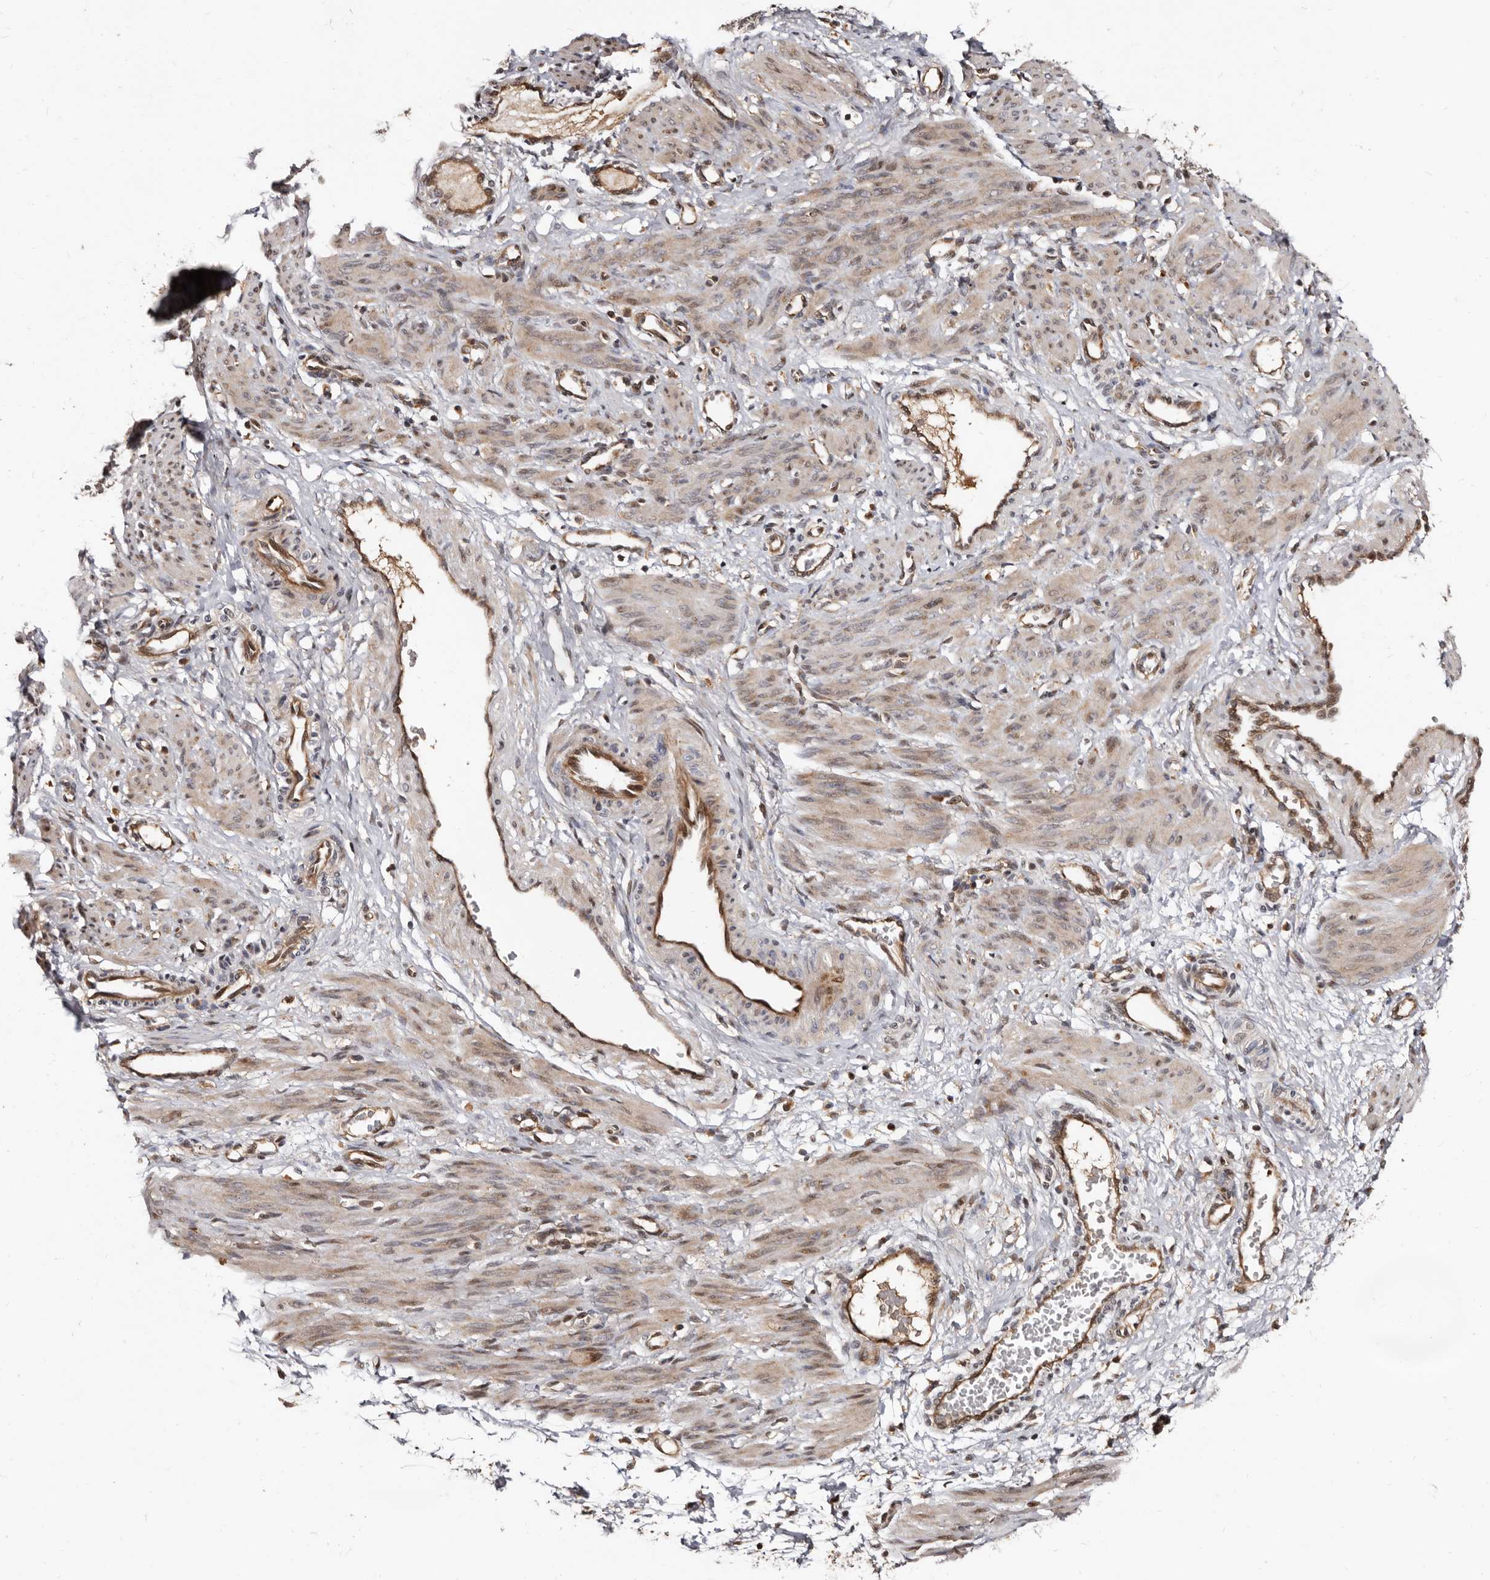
{"staining": {"intensity": "weak", "quantity": "25%-75%", "location": "cytoplasmic/membranous"}, "tissue": "smooth muscle", "cell_type": "Smooth muscle cells", "image_type": "normal", "snomed": [{"axis": "morphology", "description": "Normal tissue, NOS"}, {"axis": "topography", "description": "Endometrium"}], "caption": "Smooth muscle cells reveal low levels of weak cytoplasmic/membranous staining in approximately 25%-75% of cells in benign smooth muscle.", "gene": "WEE2", "patient": {"sex": "female", "age": 33}}